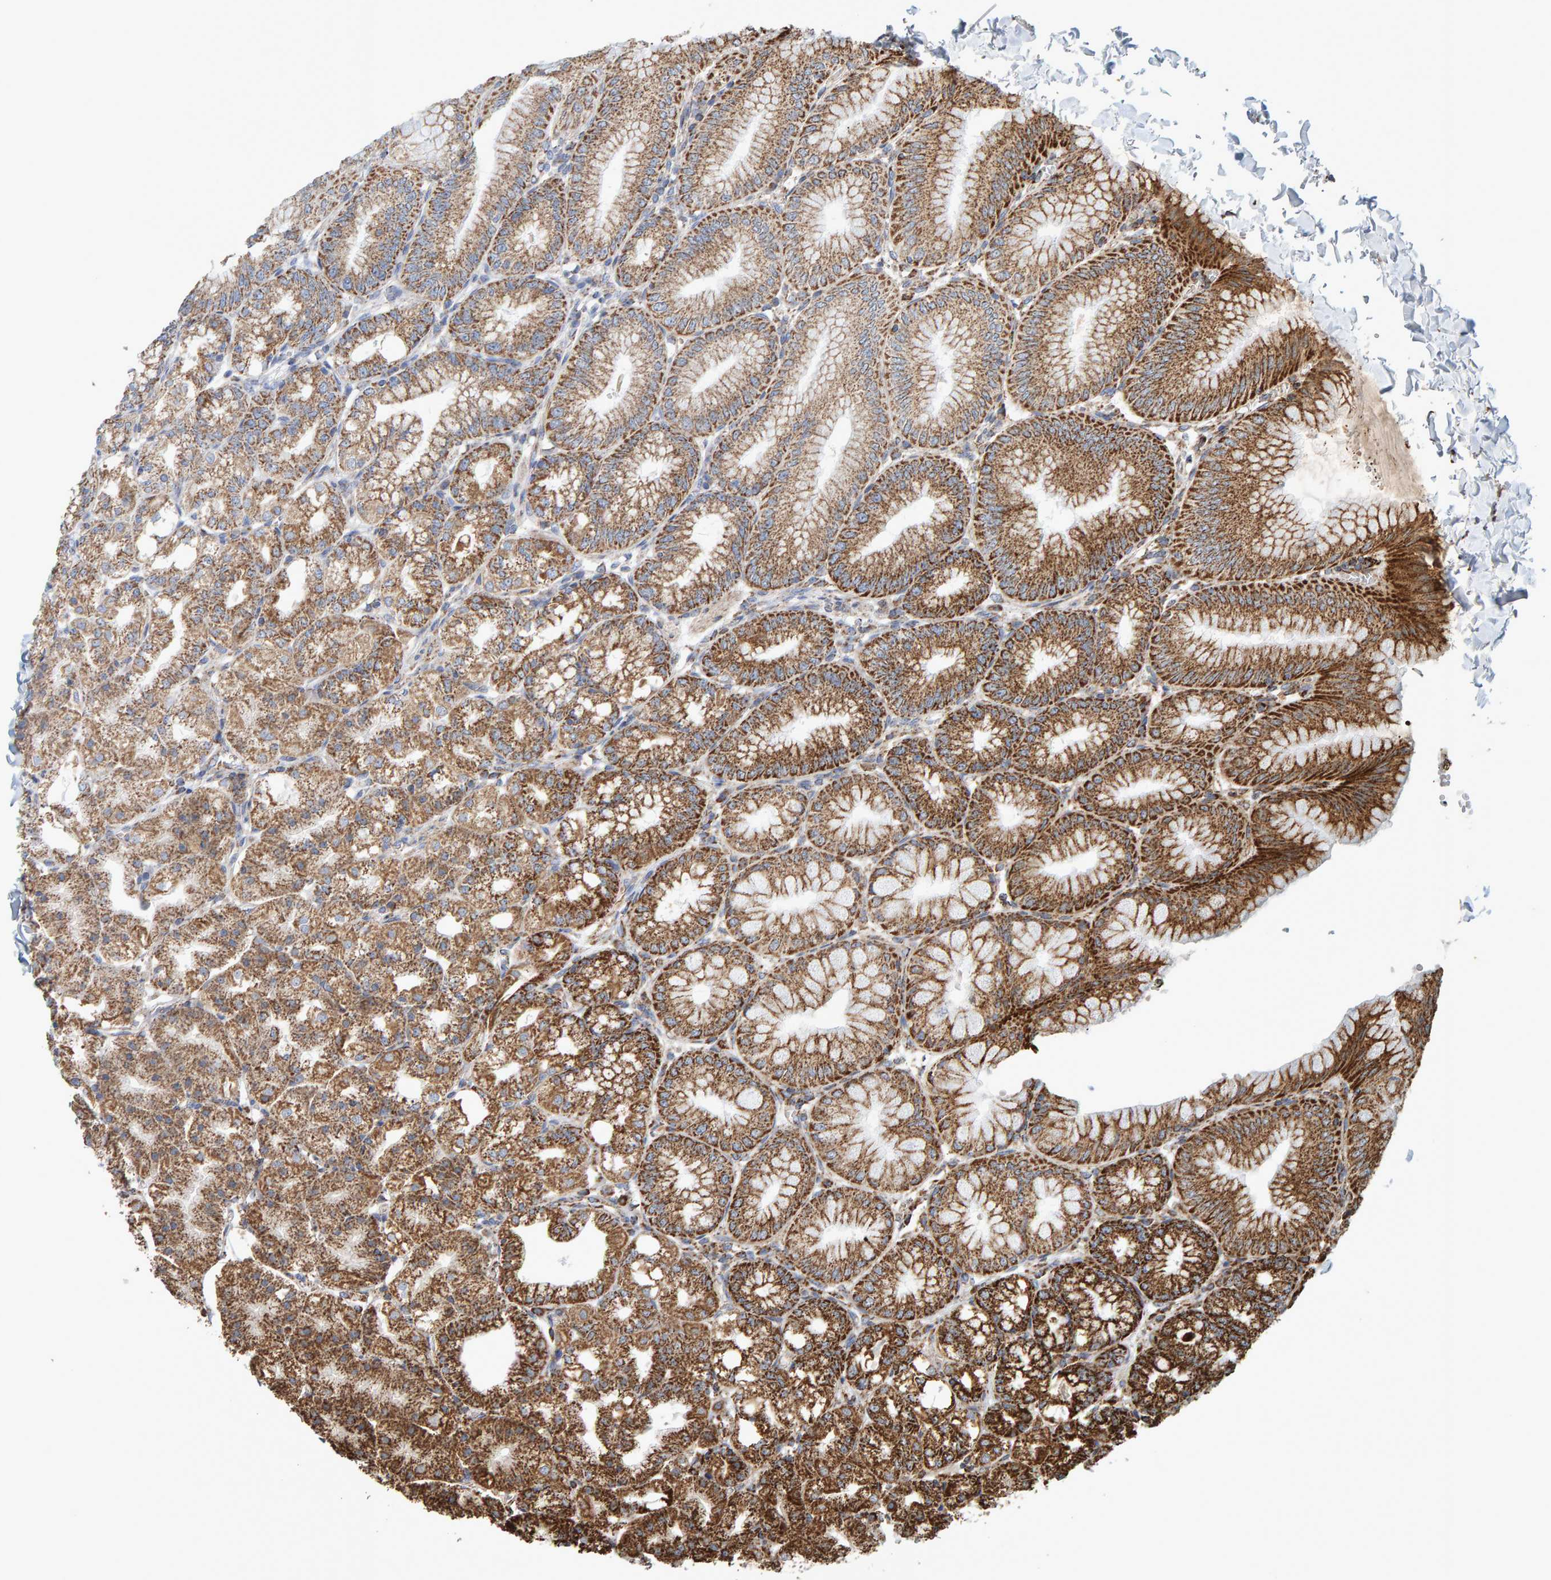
{"staining": {"intensity": "moderate", "quantity": ">75%", "location": "cytoplasmic/membranous"}, "tissue": "stomach", "cell_type": "Glandular cells", "image_type": "normal", "snomed": [{"axis": "morphology", "description": "Normal tissue, NOS"}, {"axis": "topography", "description": "Stomach, lower"}], "caption": "Immunohistochemical staining of benign human stomach demonstrates >75% levels of moderate cytoplasmic/membranous protein staining in approximately >75% of glandular cells.", "gene": "MRPL45", "patient": {"sex": "male", "age": 71}}